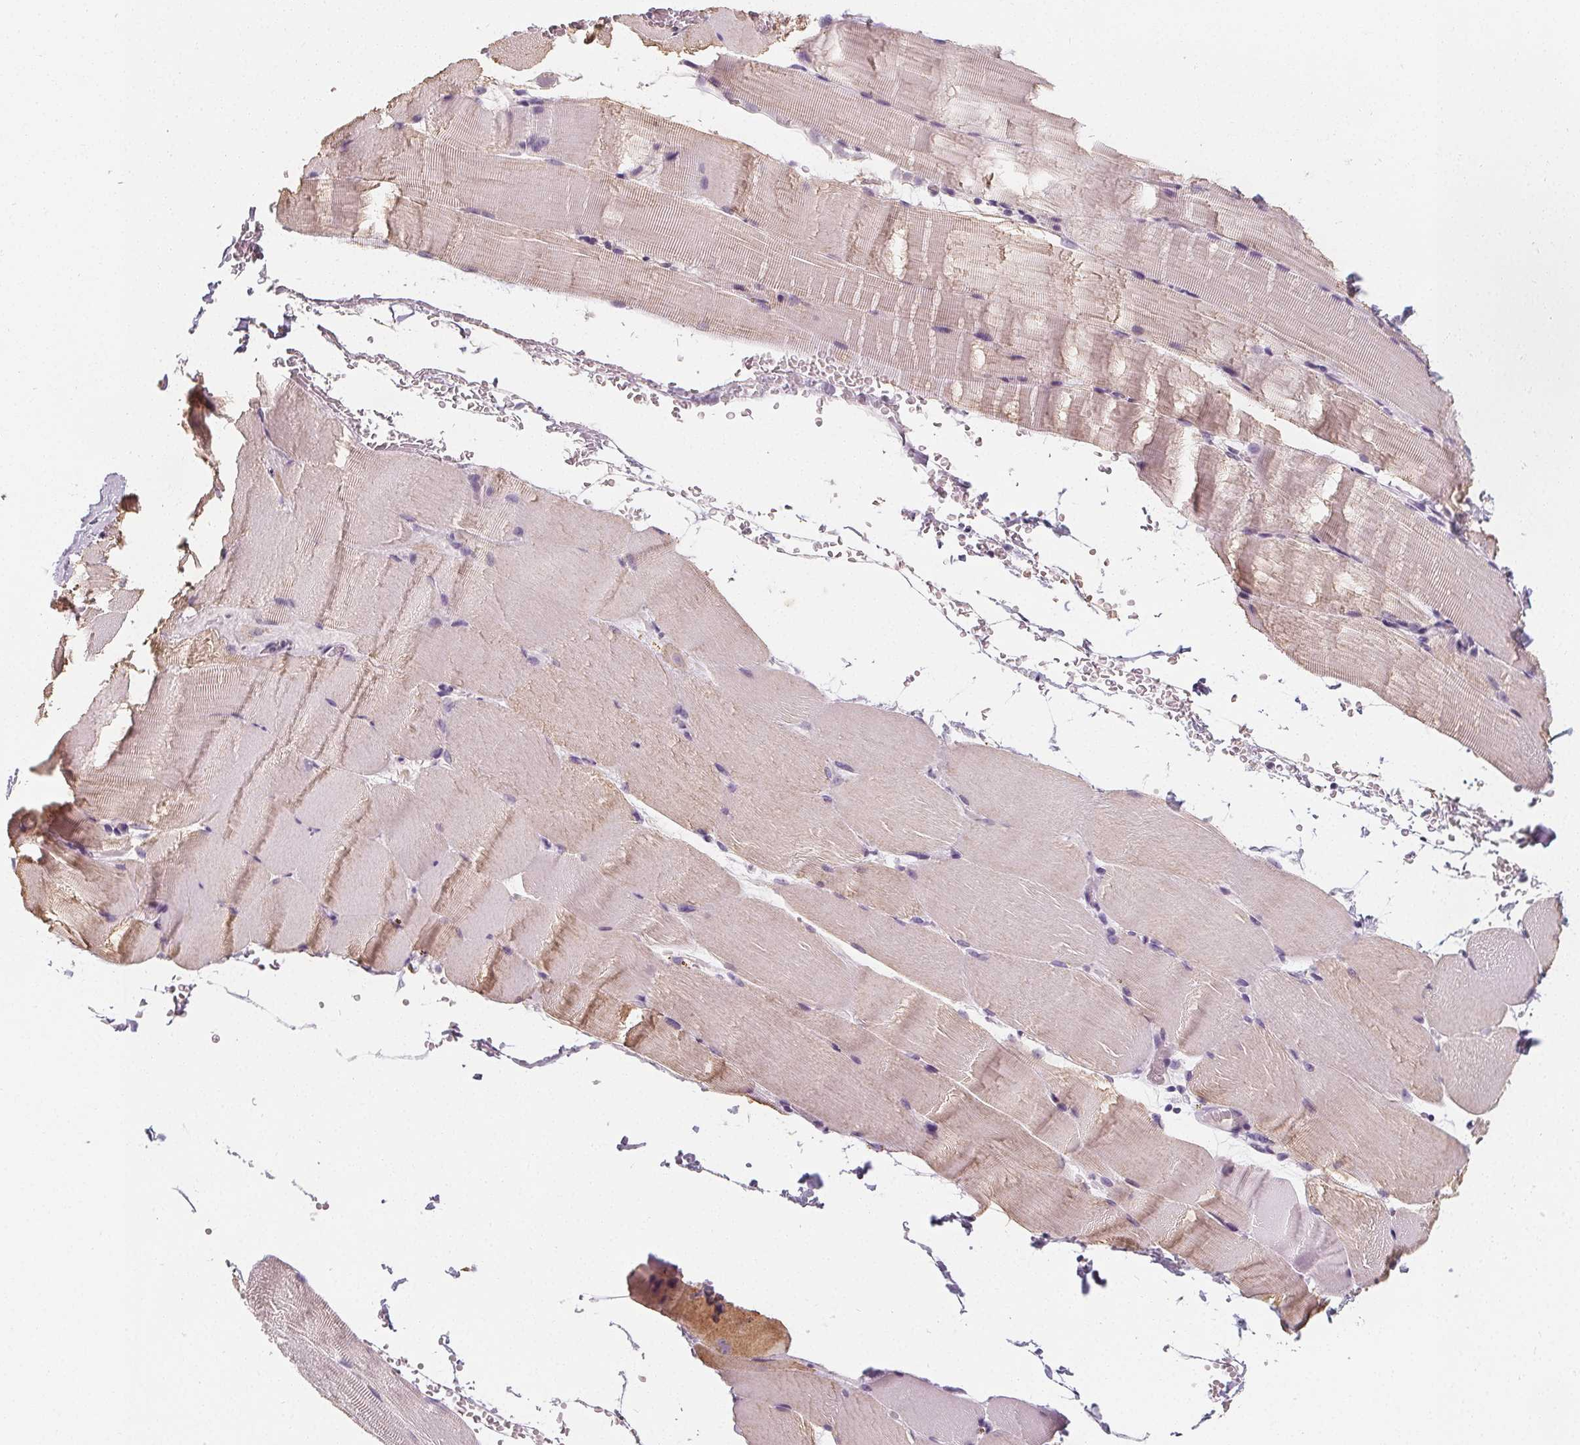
{"staining": {"intensity": "negative", "quantity": "none", "location": "none"}, "tissue": "skeletal muscle", "cell_type": "Myocytes", "image_type": "normal", "snomed": [{"axis": "morphology", "description": "Normal tissue, NOS"}, {"axis": "topography", "description": "Skeletal muscle"}], "caption": "Immunohistochemistry photomicrograph of normal human skeletal muscle stained for a protein (brown), which shows no staining in myocytes.", "gene": "DBX2", "patient": {"sex": "female", "age": 37}}